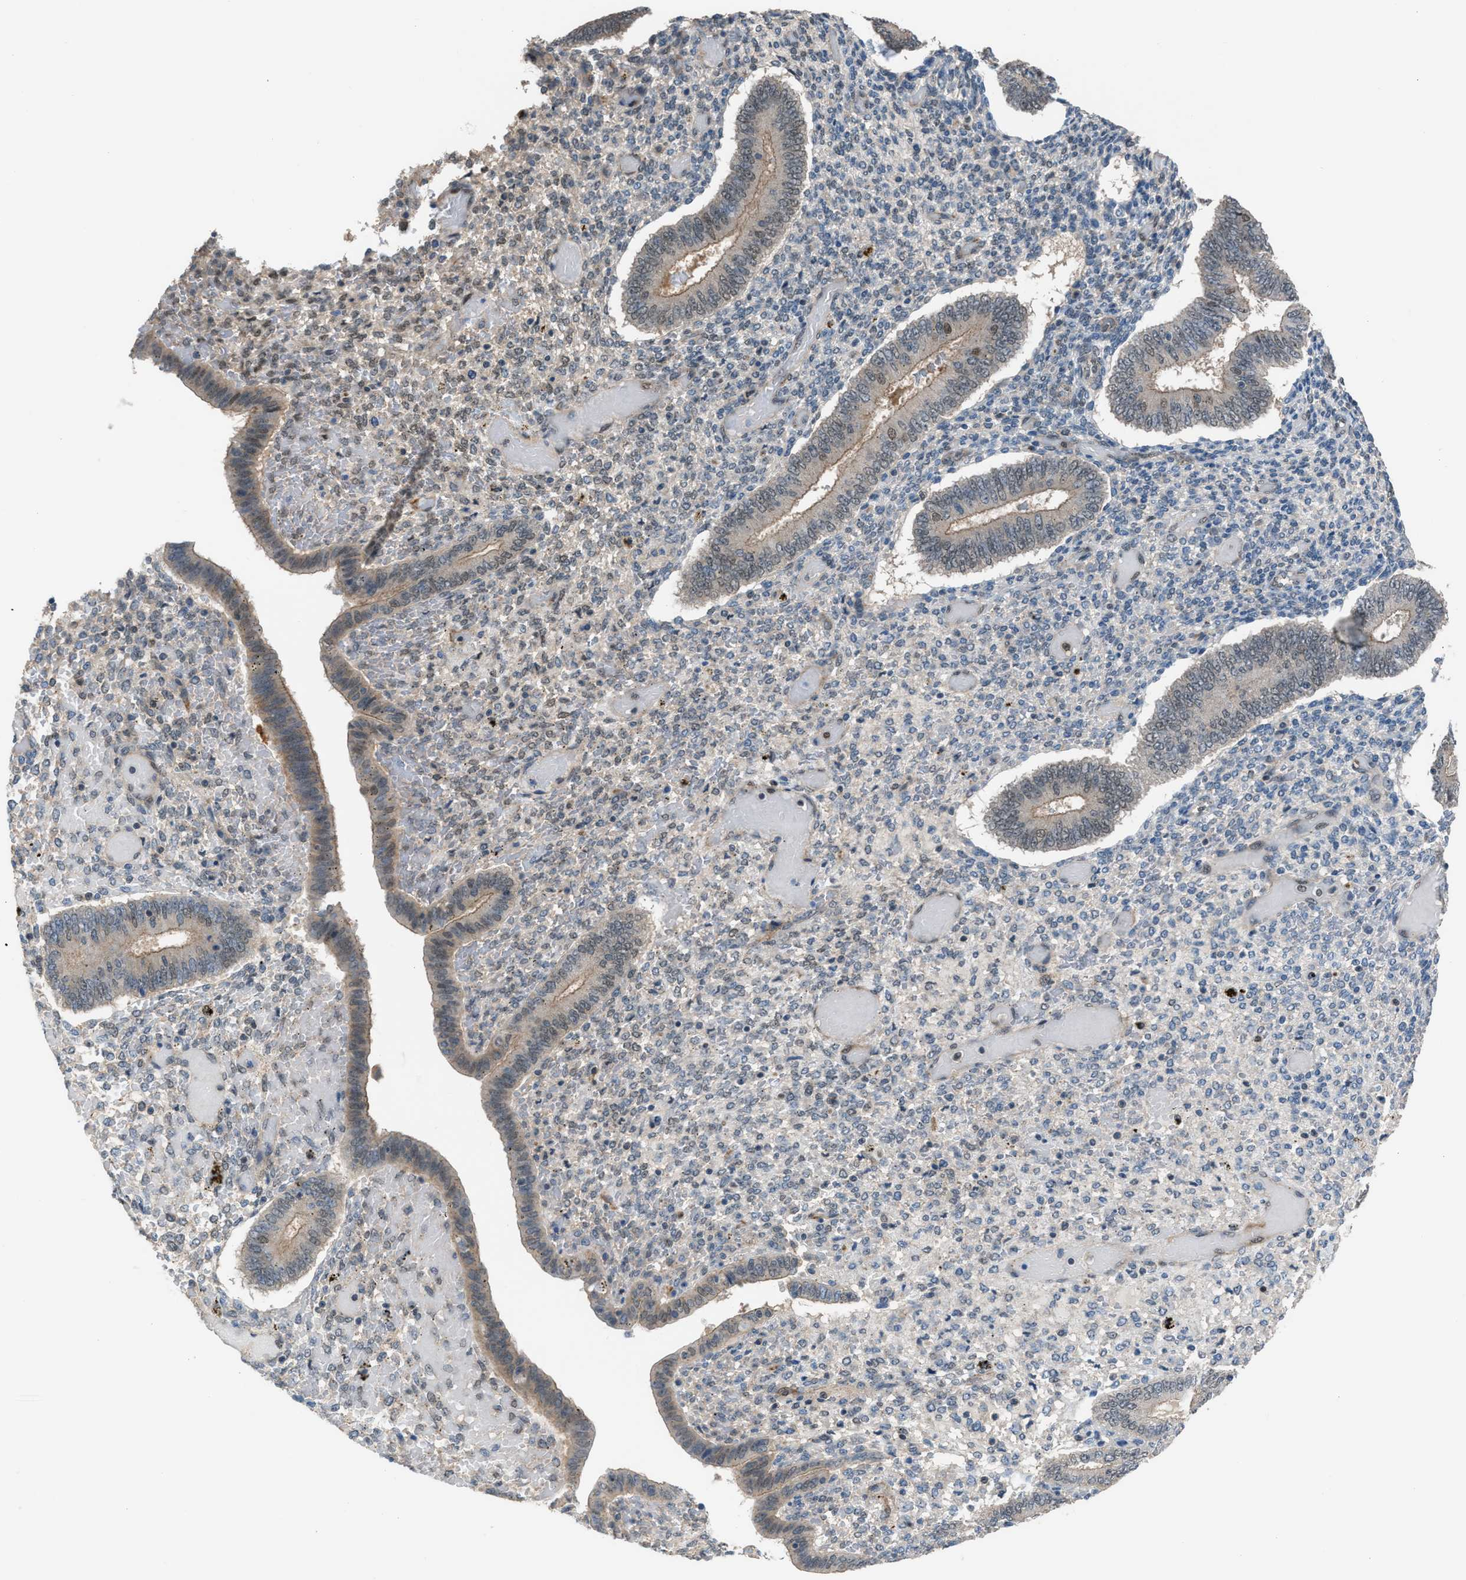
{"staining": {"intensity": "weak", "quantity": "<25%", "location": "cytoplasmic/membranous"}, "tissue": "endometrium", "cell_type": "Cells in endometrial stroma", "image_type": "normal", "snomed": [{"axis": "morphology", "description": "Normal tissue, NOS"}, {"axis": "topography", "description": "Endometrium"}], "caption": "Endometrium was stained to show a protein in brown. There is no significant staining in cells in endometrial stroma. (DAB (3,3'-diaminobenzidine) IHC visualized using brightfield microscopy, high magnification).", "gene": "CRTC1", "patient": {"sex": "female", "age": 42}}